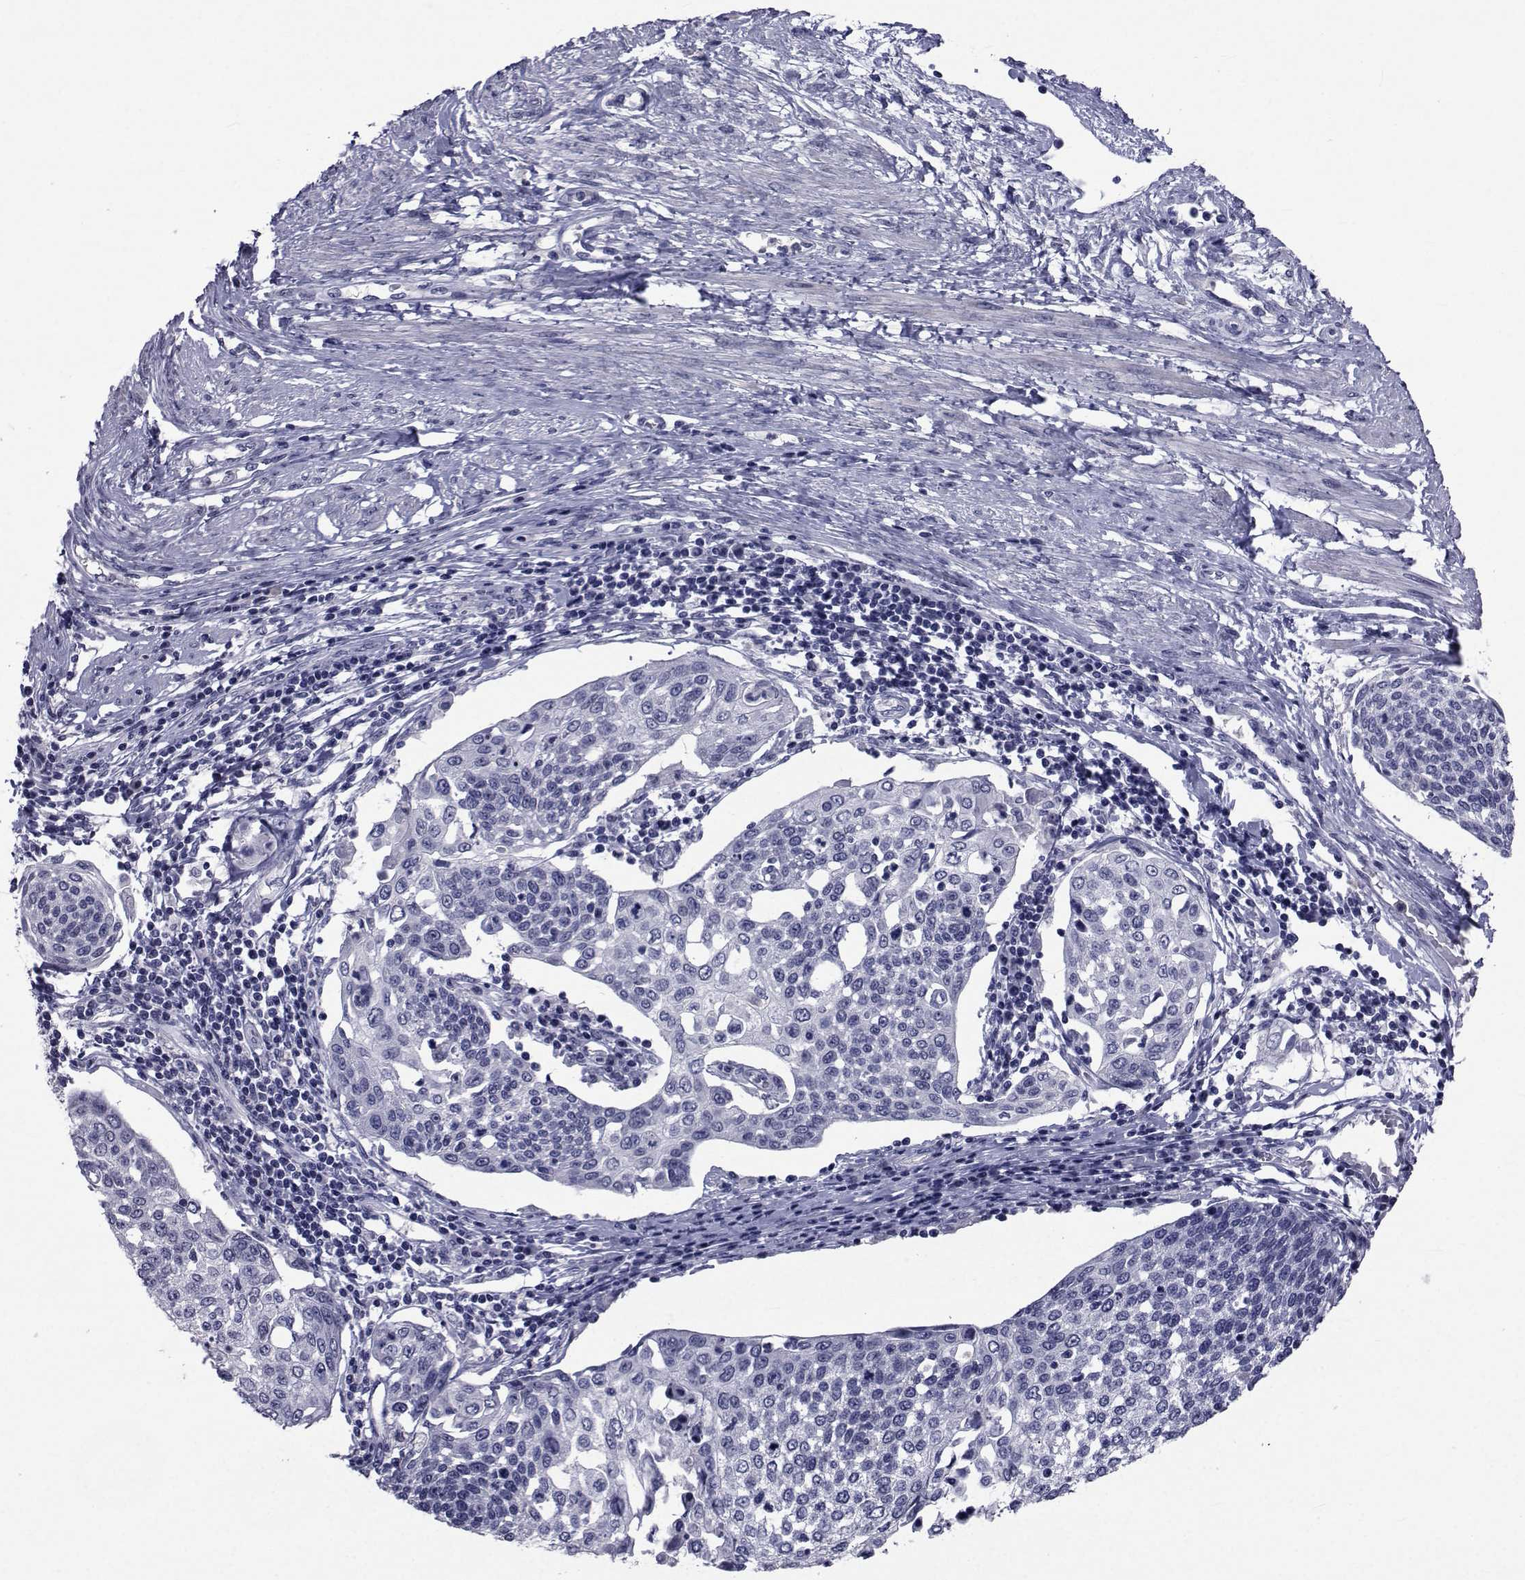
{"staining": {"intensity": "negative", "quantity": "none", "location": "none"}, "tissue": "cervical cancer", "cell_type": "Tumor cells", "image_type": "cancer", "snomed": [{"axis": "morphology", "description": "Squamous cell carcinoma, NOS"}, {"axis": "topography", "description": "Cervix"}], "caption": "A high-resolution photomicrograph shows immunohistochemistry staining of cervical squamous cell carcinoma, which exhibits no significant staining in tumor cells. (DAB immunohistochemistry with hematoxylin counter stain).", "gene": "SEMA5B", "patient": {"sex": "female", "age": 34}}